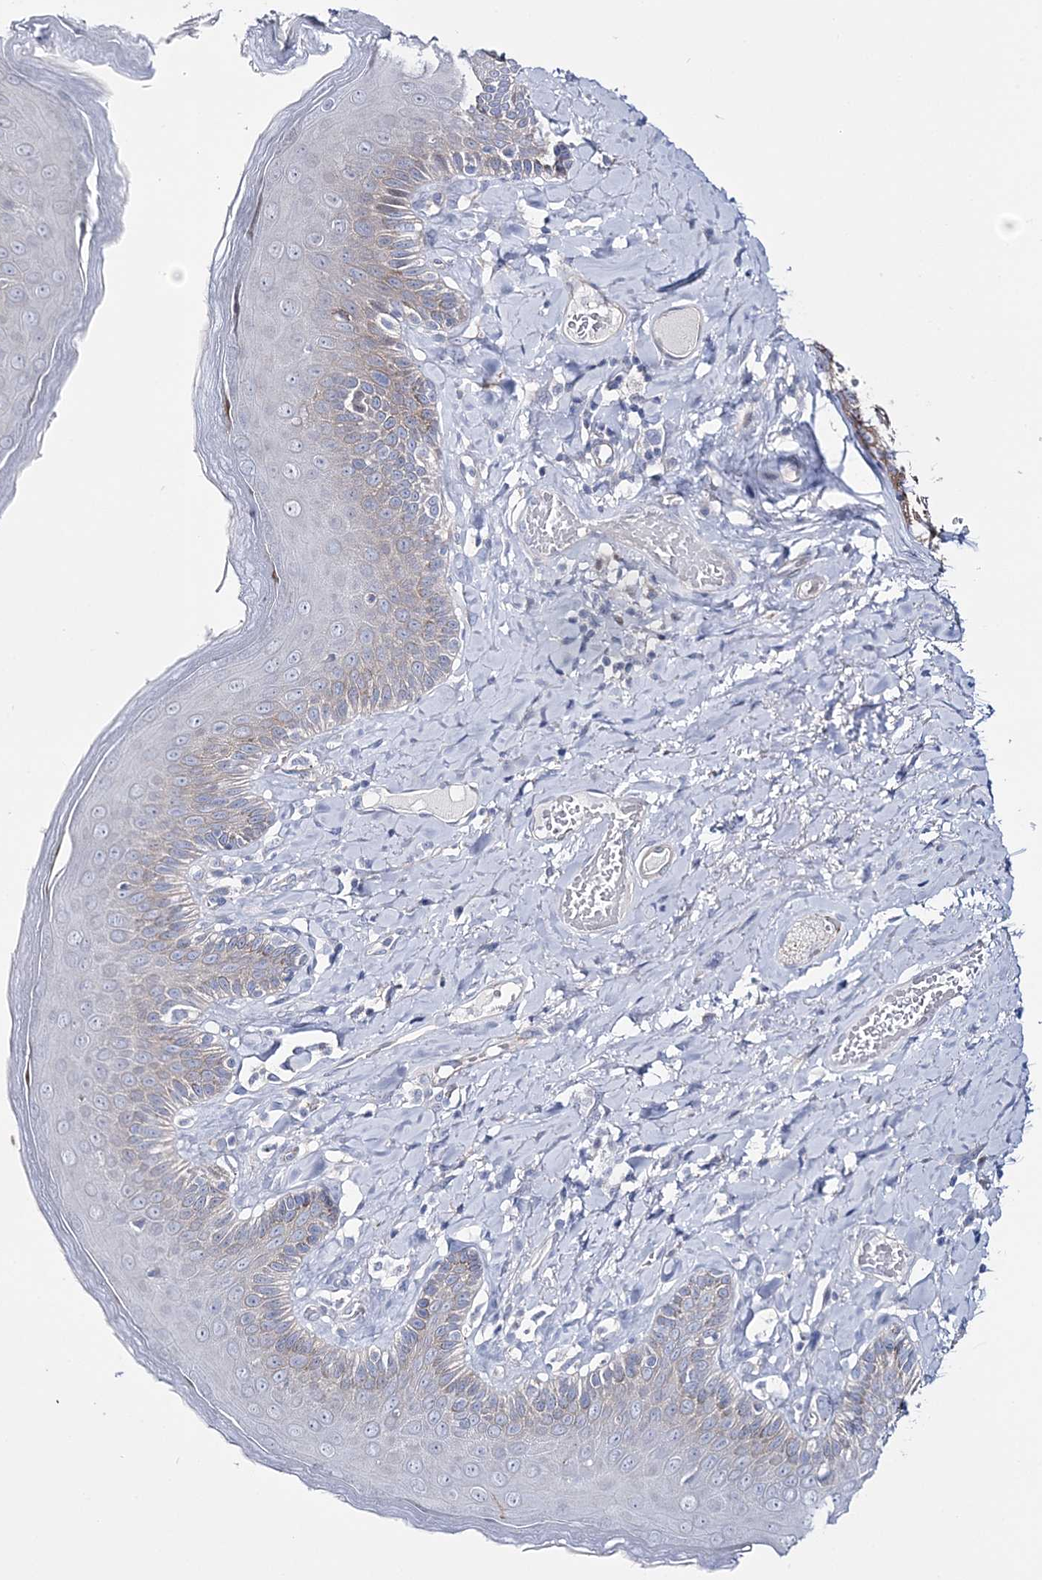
{"staining": {"intensity": "moderate", "quantity": "<25%", "location": "cytoplasmic/membranous"}, "tissue": "skin", "cell_type": "Epidermal cells", "image_type": "normal", "snomed": [{"axis": "morphology", "description": "Normal tissue, NOS"}, {"axis": "topography", "description": "Anal"}], "caption": "This image reveals immunohistochemistry (IHC) staining of unremarkable skin, with low moderate cytoplasmic/membranous expression in about <25% of epidermal cells.", "gene": "ANO1", "patient": {"sex": "male", "age": 69}}